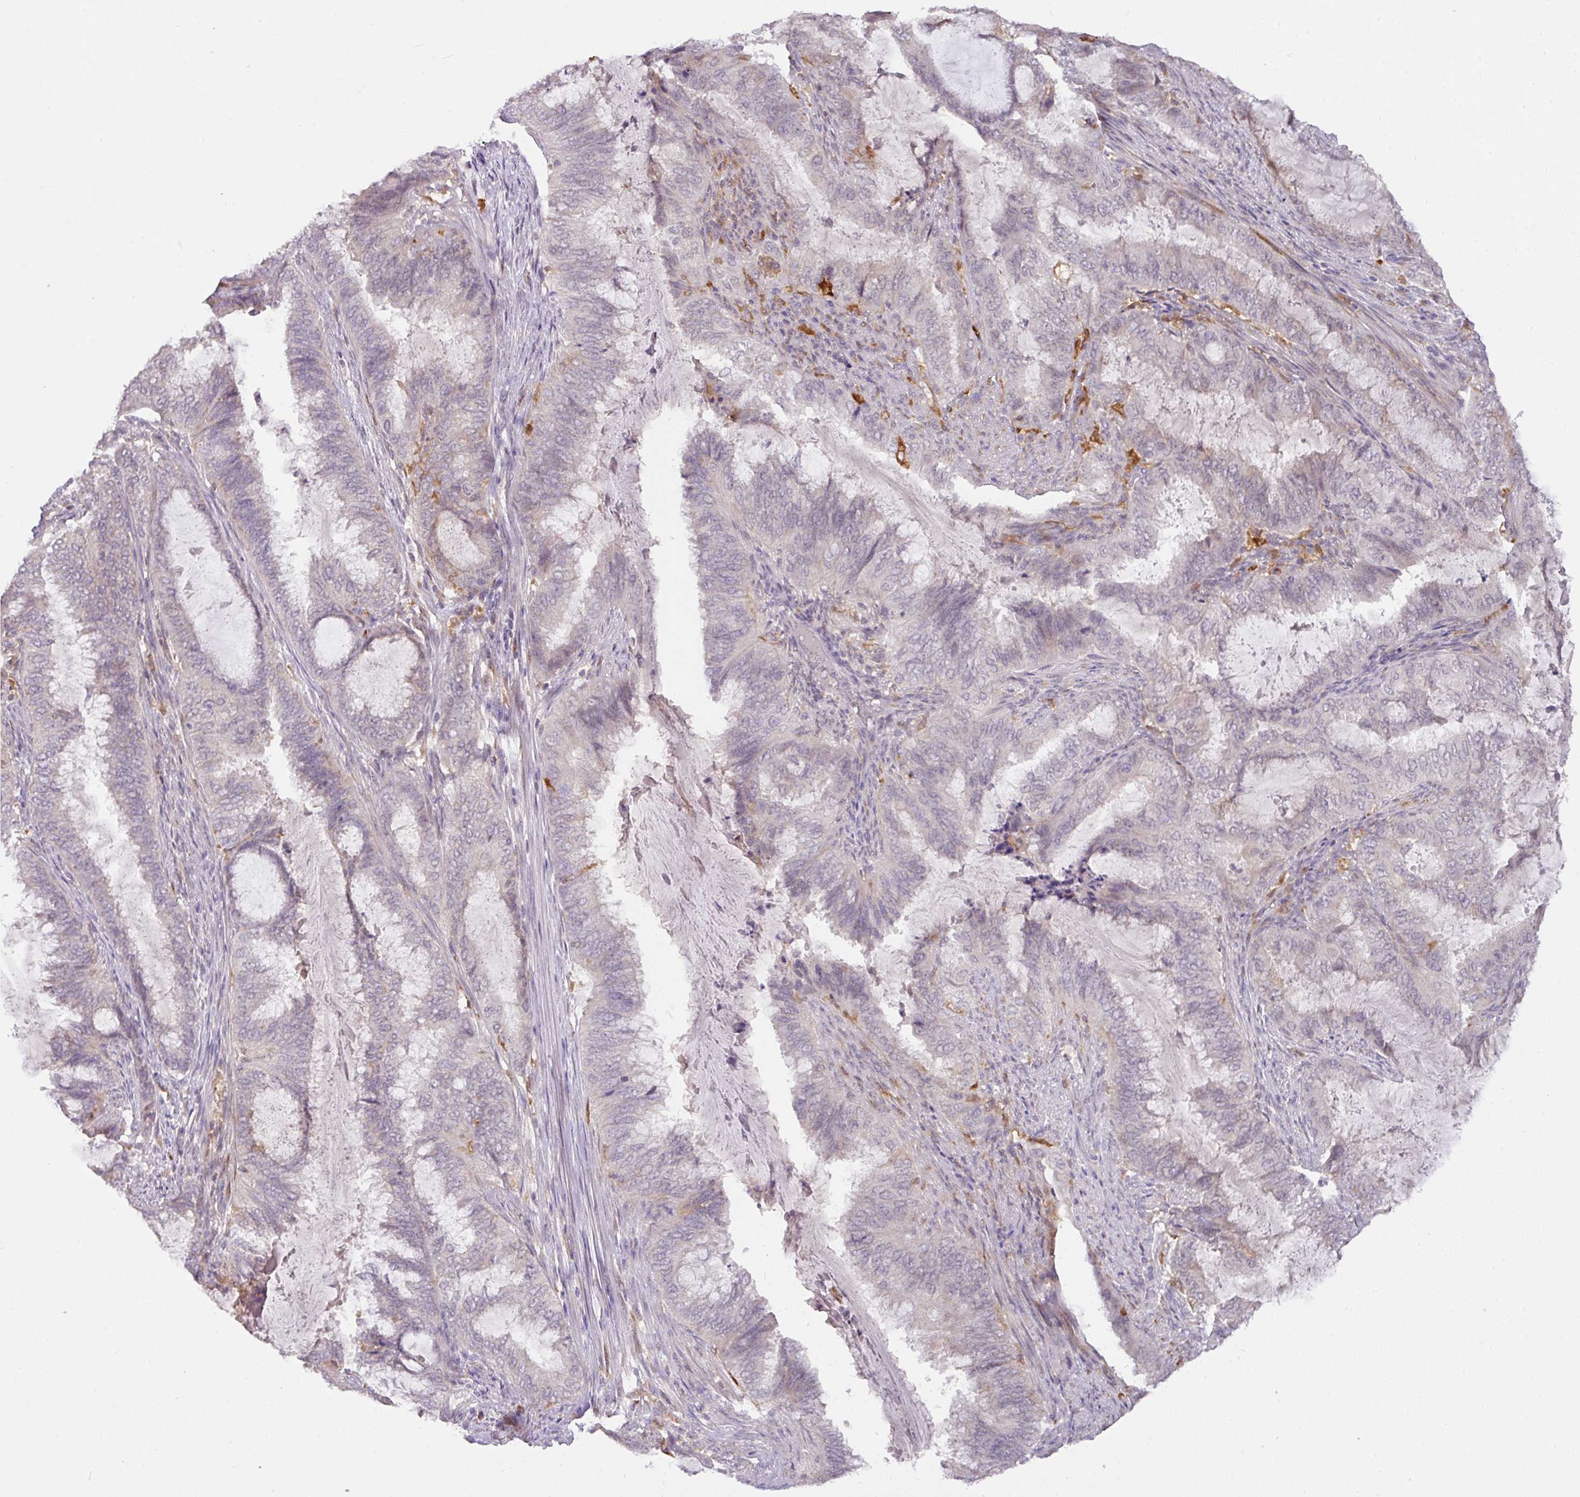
{"staining": {"intensity": "negative", "quantity": "none", "location": "none"}, "tissue": "endometrial cancer", "cell_type": "Tumor cells", "image_type": "cancer", "snomed": [{"axis": "morphology", "description": "Adenocarcinoma, NOS"}, {"axis": "topography", "description": "Endometrium"}], "caption": "IHC image of neoplastic tissue: endometrial cancer stained with DAB shows no significant protein expression in tumor cells.", "gene": "GCNT7", "patient": {"sex": "female", "age": 51}}